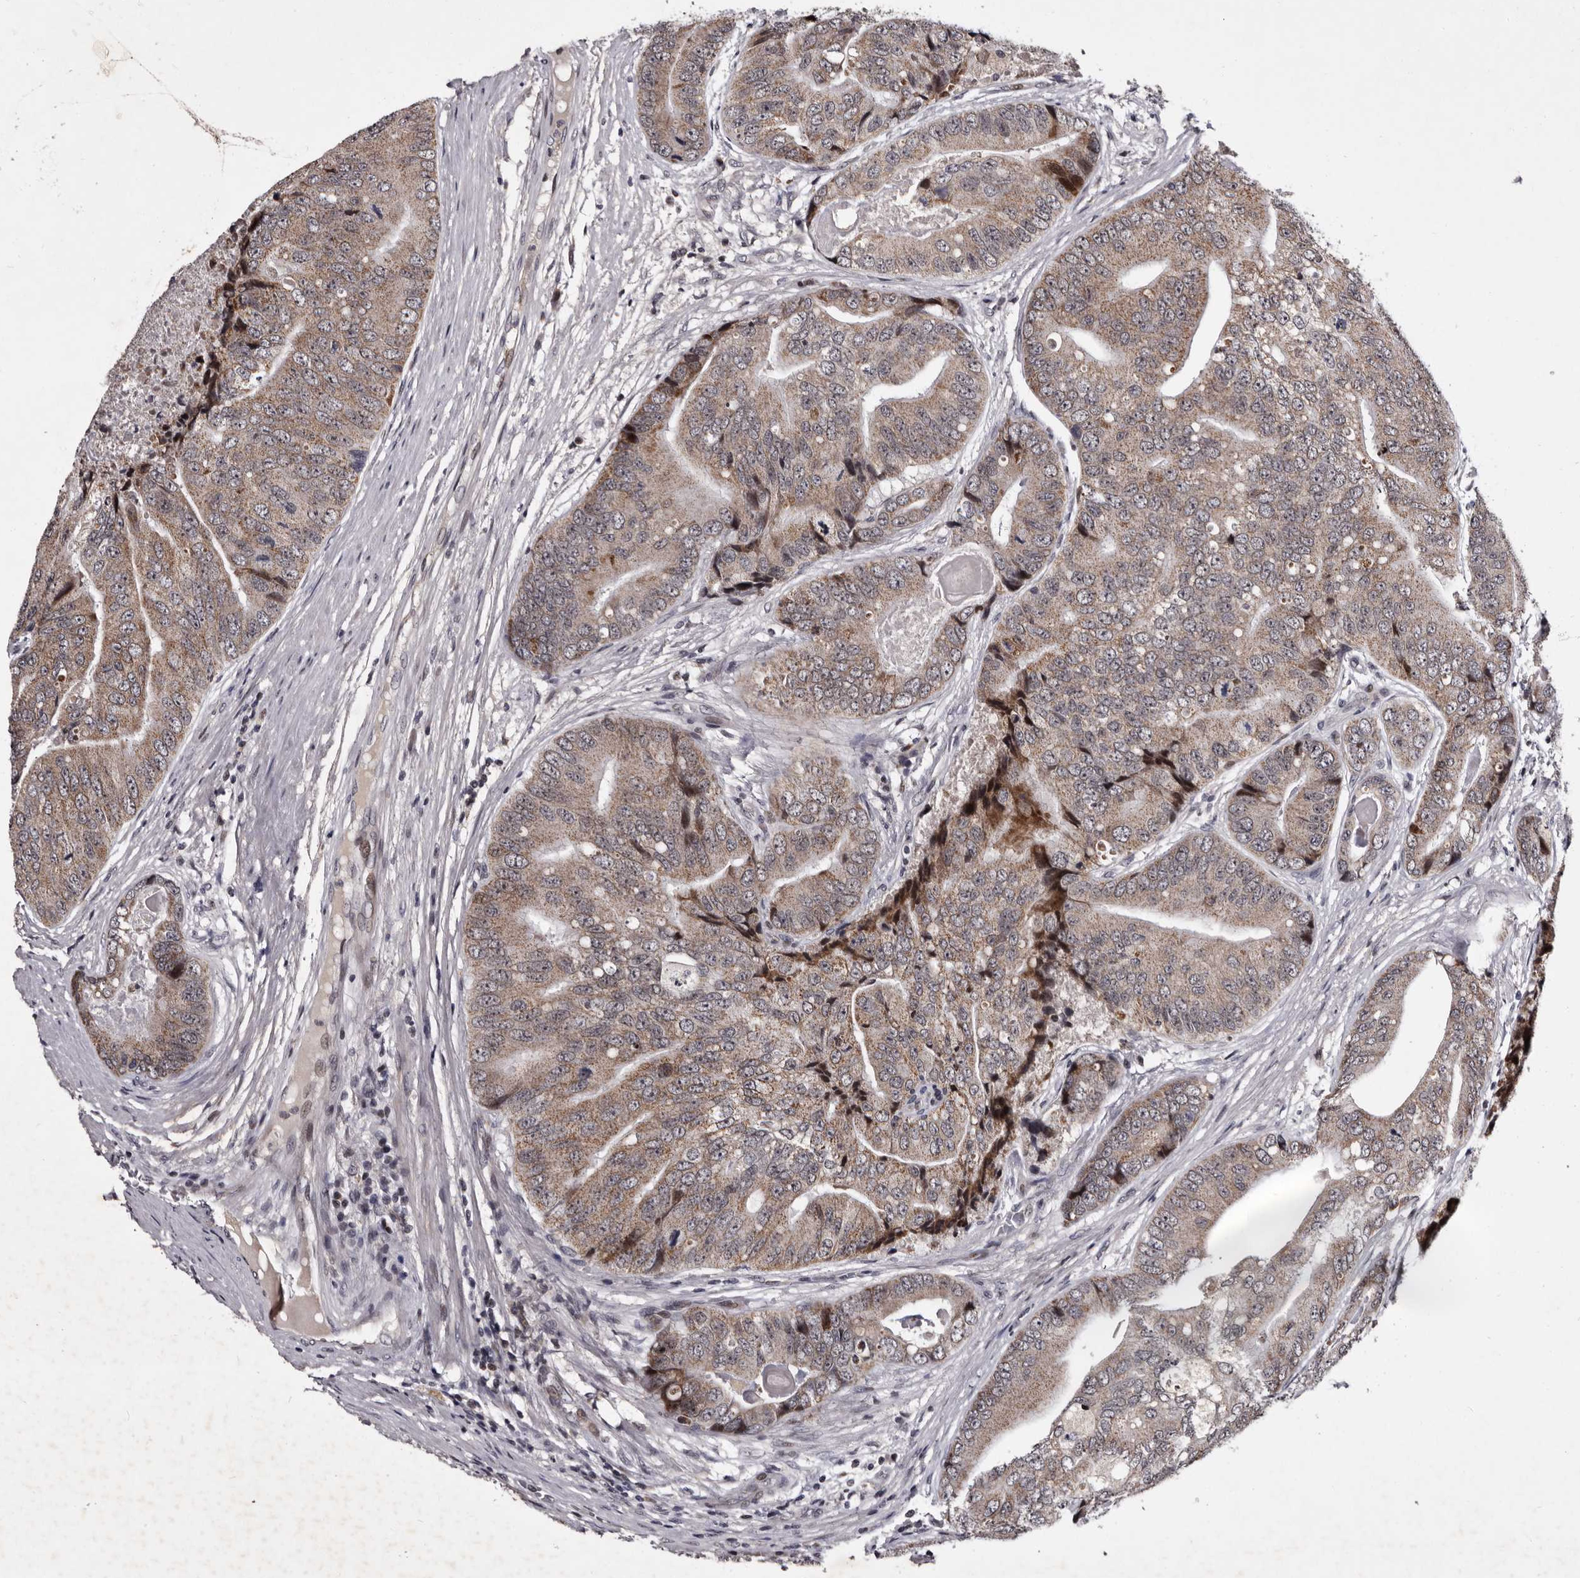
{"staining": {"intensity": "weak", "quantity": ">75%", "location": "cytoplasmic/membranous"}, "tissue": "prostate cancer", "cell_type": "Tumor cells", "image_type": "cancer", "snomed": [{"axis": "morphology", "description": "Adenocarcinoma, High grade"}, {"axis": "topography", "description": "Prostate"}], "caption": "A micrograph of human prostate cancer (high-grade adenocarcinoma) stained for a protein reveals weak cytoplasmic/membranous brown staining in tumor cells.", "gene": "TNKS", "patient": {"sex": "male", "age": 70}}